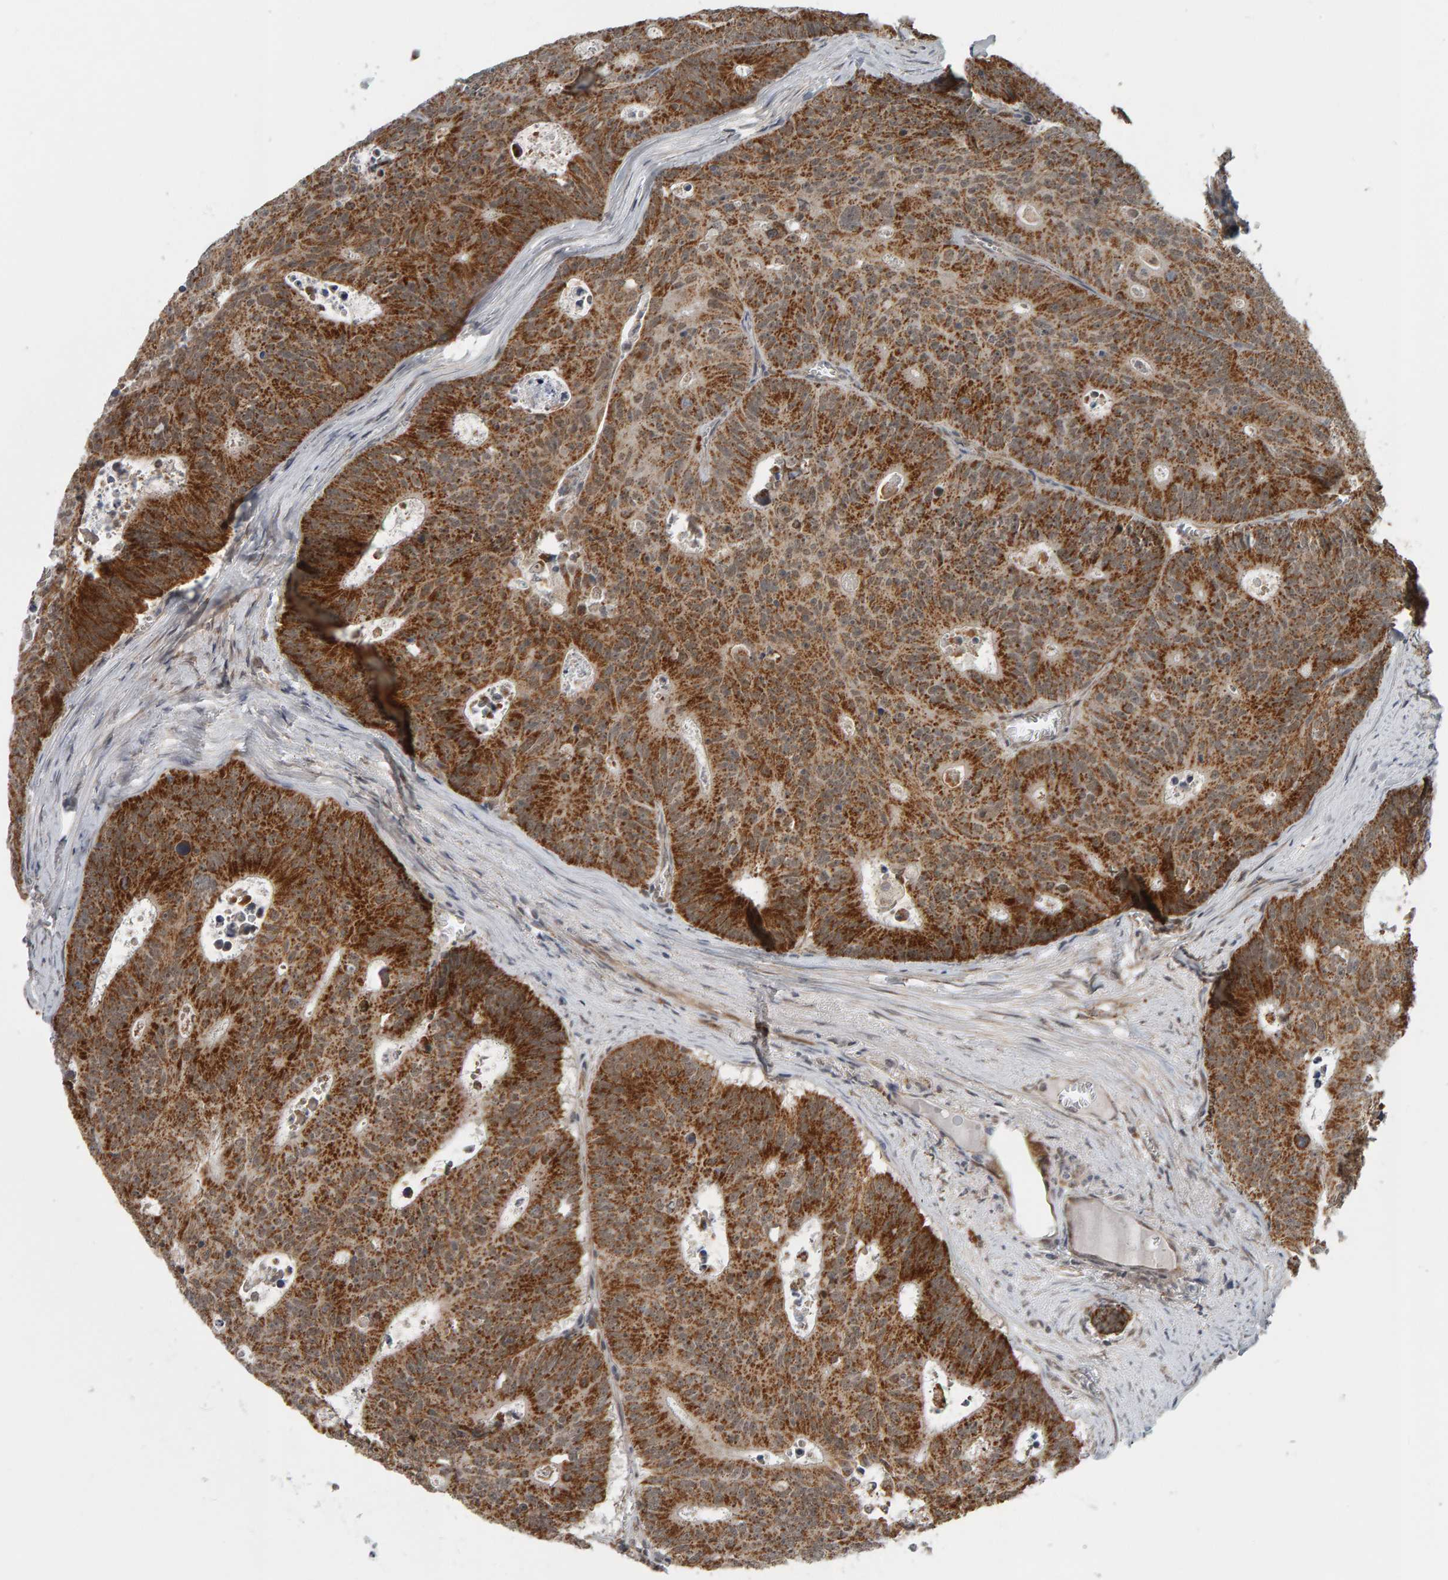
{"staining": {"intensity": "strong", "quantity": ">75%", "location": "cytoplasmic/membranous"}, "tissue": "colorectal cancer", "cell_type": "Tumor cells", "image_type": "cancer", "snomed": [{"axis": "morphology", "description": "Adenocarcinoma, NOS"}, {"axis": "topography", "description": "Colon"}], "caption": "Tumor cells demonstrate strong cytoplasmic/membranous positivity in about >75% of cells in colorectal cancer (adenocarcinoma).", "gene": "DAP3", "patient": {"sex": "male", "age": 87}}